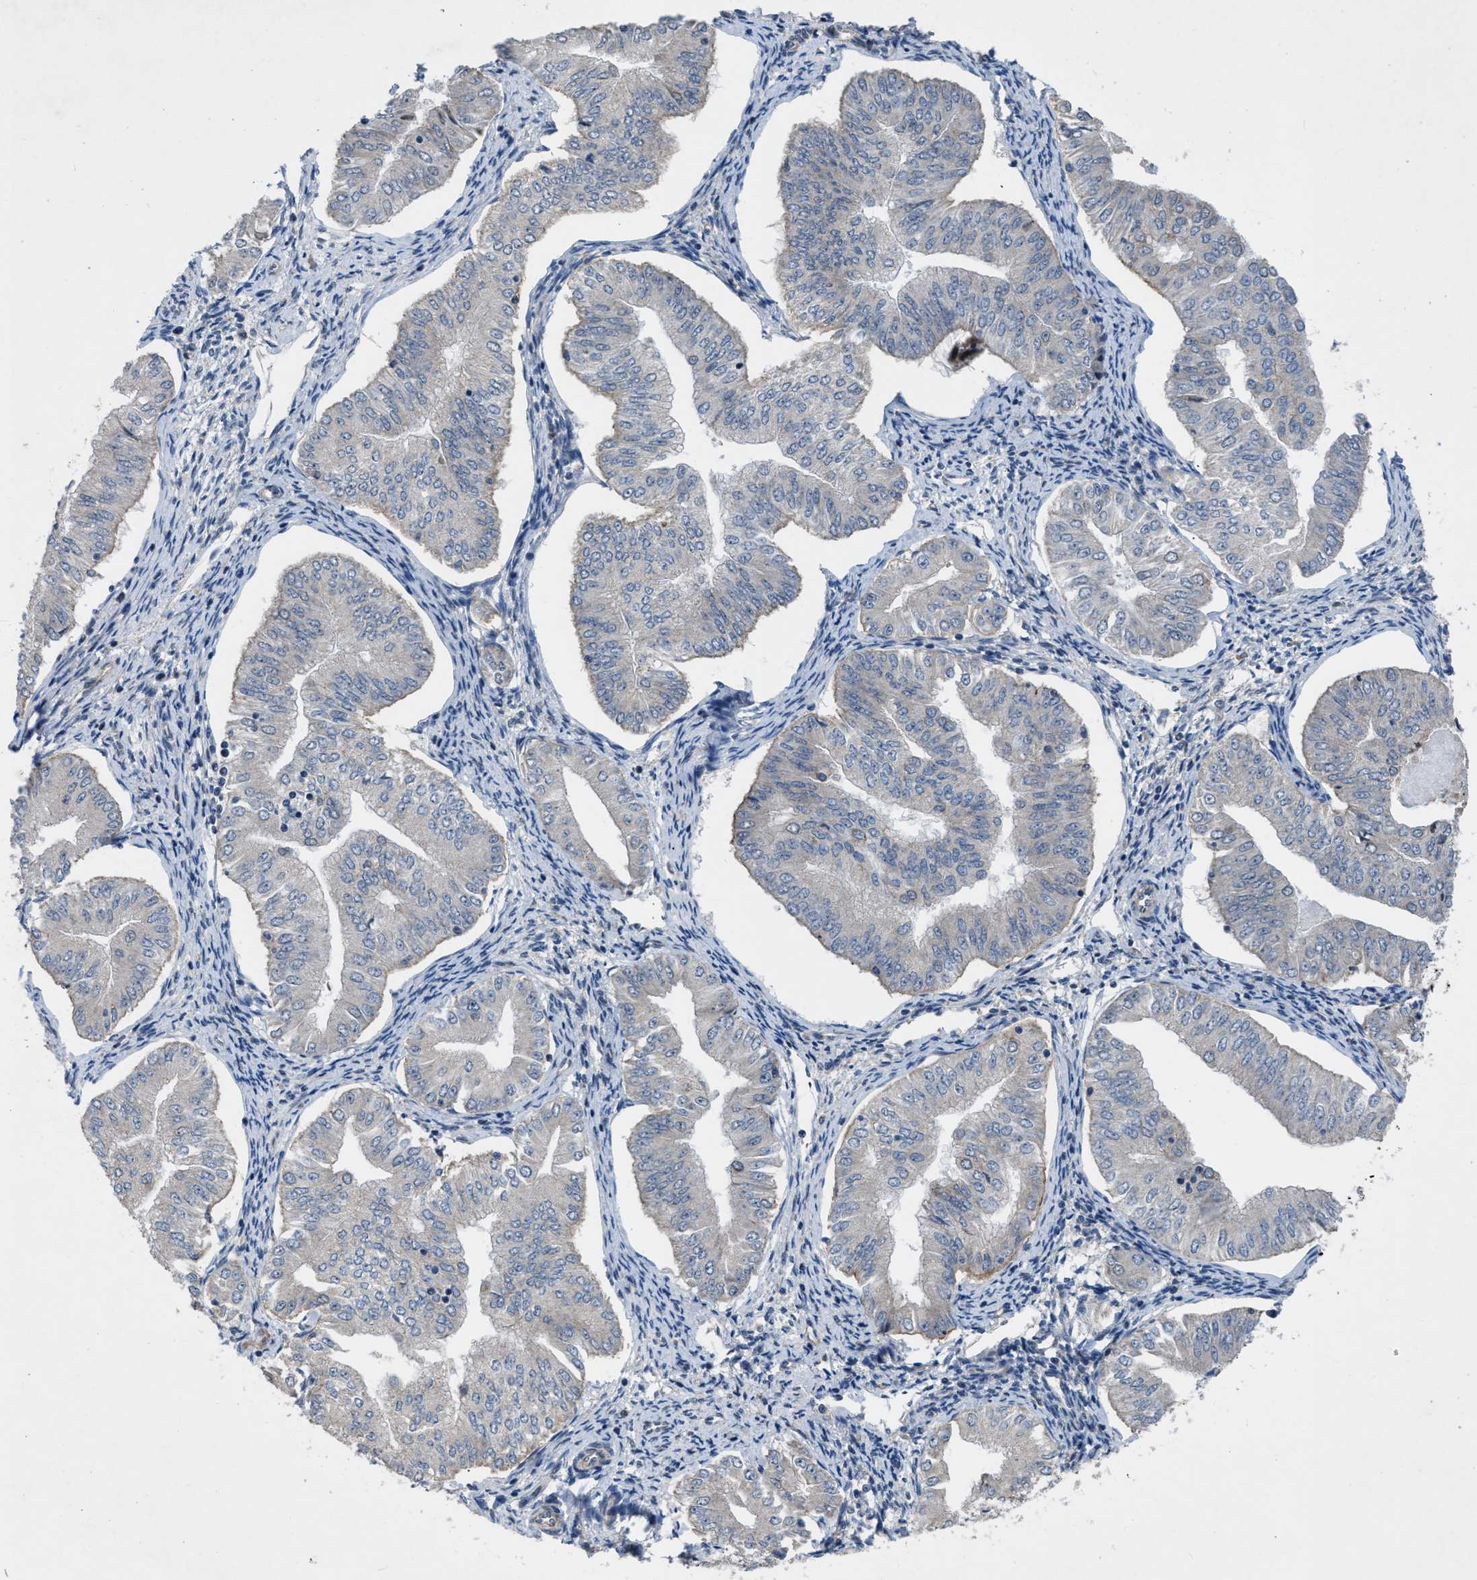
{"staining": {"intensity": "negative", "quantity": "none", "location": "none"}, "tissue": "endometrial cancer", "cell_type": "Tumor cells", "image_type": "cancer", "snomed": [{"axis": "morphology", "description": "Normal tissue, NOS"}, {"axis": "morphology", "description": "Adenocarcinoma, NOS"}, {"axis": "topography", "description": "Endometrium"}], "caption": "Image shows no significant protein expression in tumor cells of endometrial cancer.", "gene": "ZNHIT1", "patient": {"sex": "female", "age": 53}}